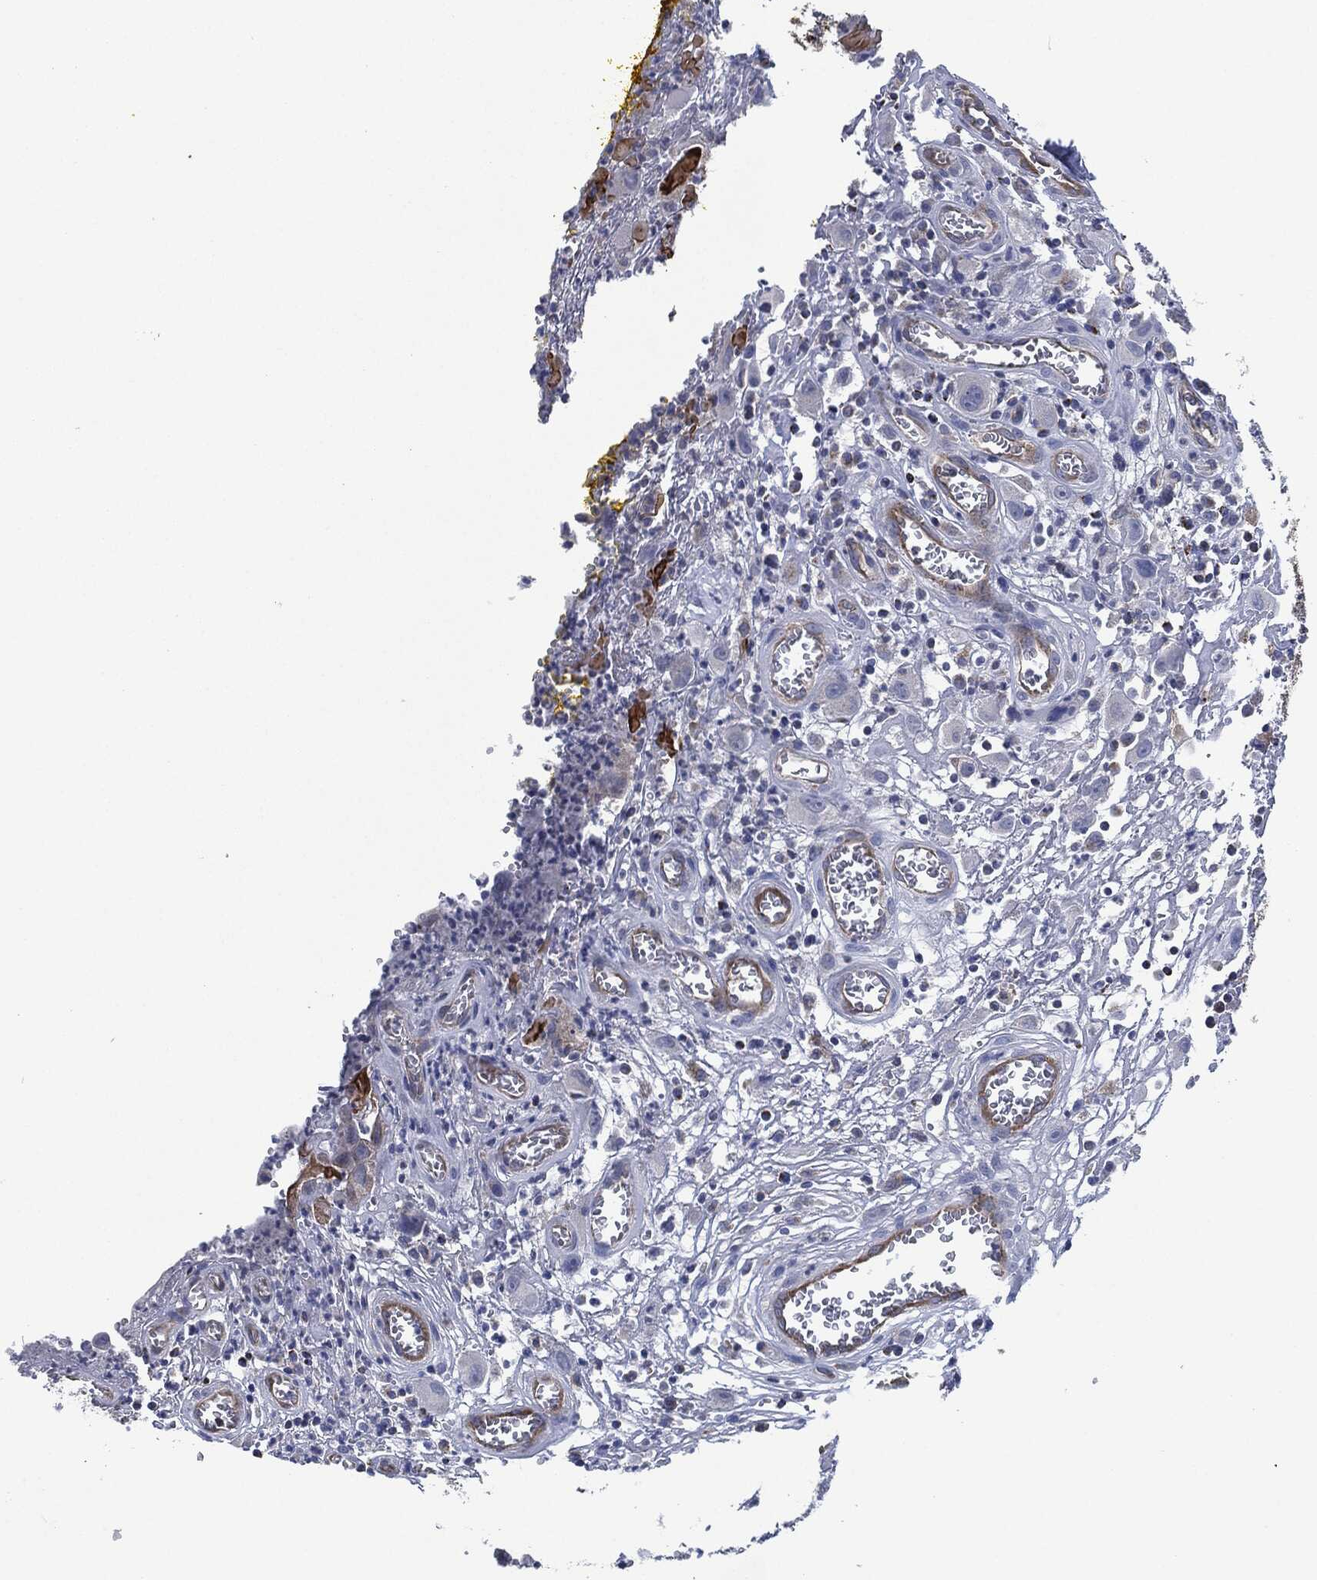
{"staining": {"intensity": "negative", "quantity": "none", "location": "none"}, "tissue": "head and neck cancer", "cell_type": "Tumor cells", "image_type": "cancer", "snomed": [{"axis": "morphology", "description": "Squamous cell carcinoma, NOS"}, {"axis": "morphology", "description": "Squamous cell carcinoma, metastatic, NOS"}, {"axis": "topography", "description": "Oral tissue"}, {"axis": "topography", "description": "Head-Neck"}], "caption": "Tumor cells show no significant positivity in head and neck cancer.", "gene": "SHROOM2", "patient": {"sex": "female", "age": 85}}